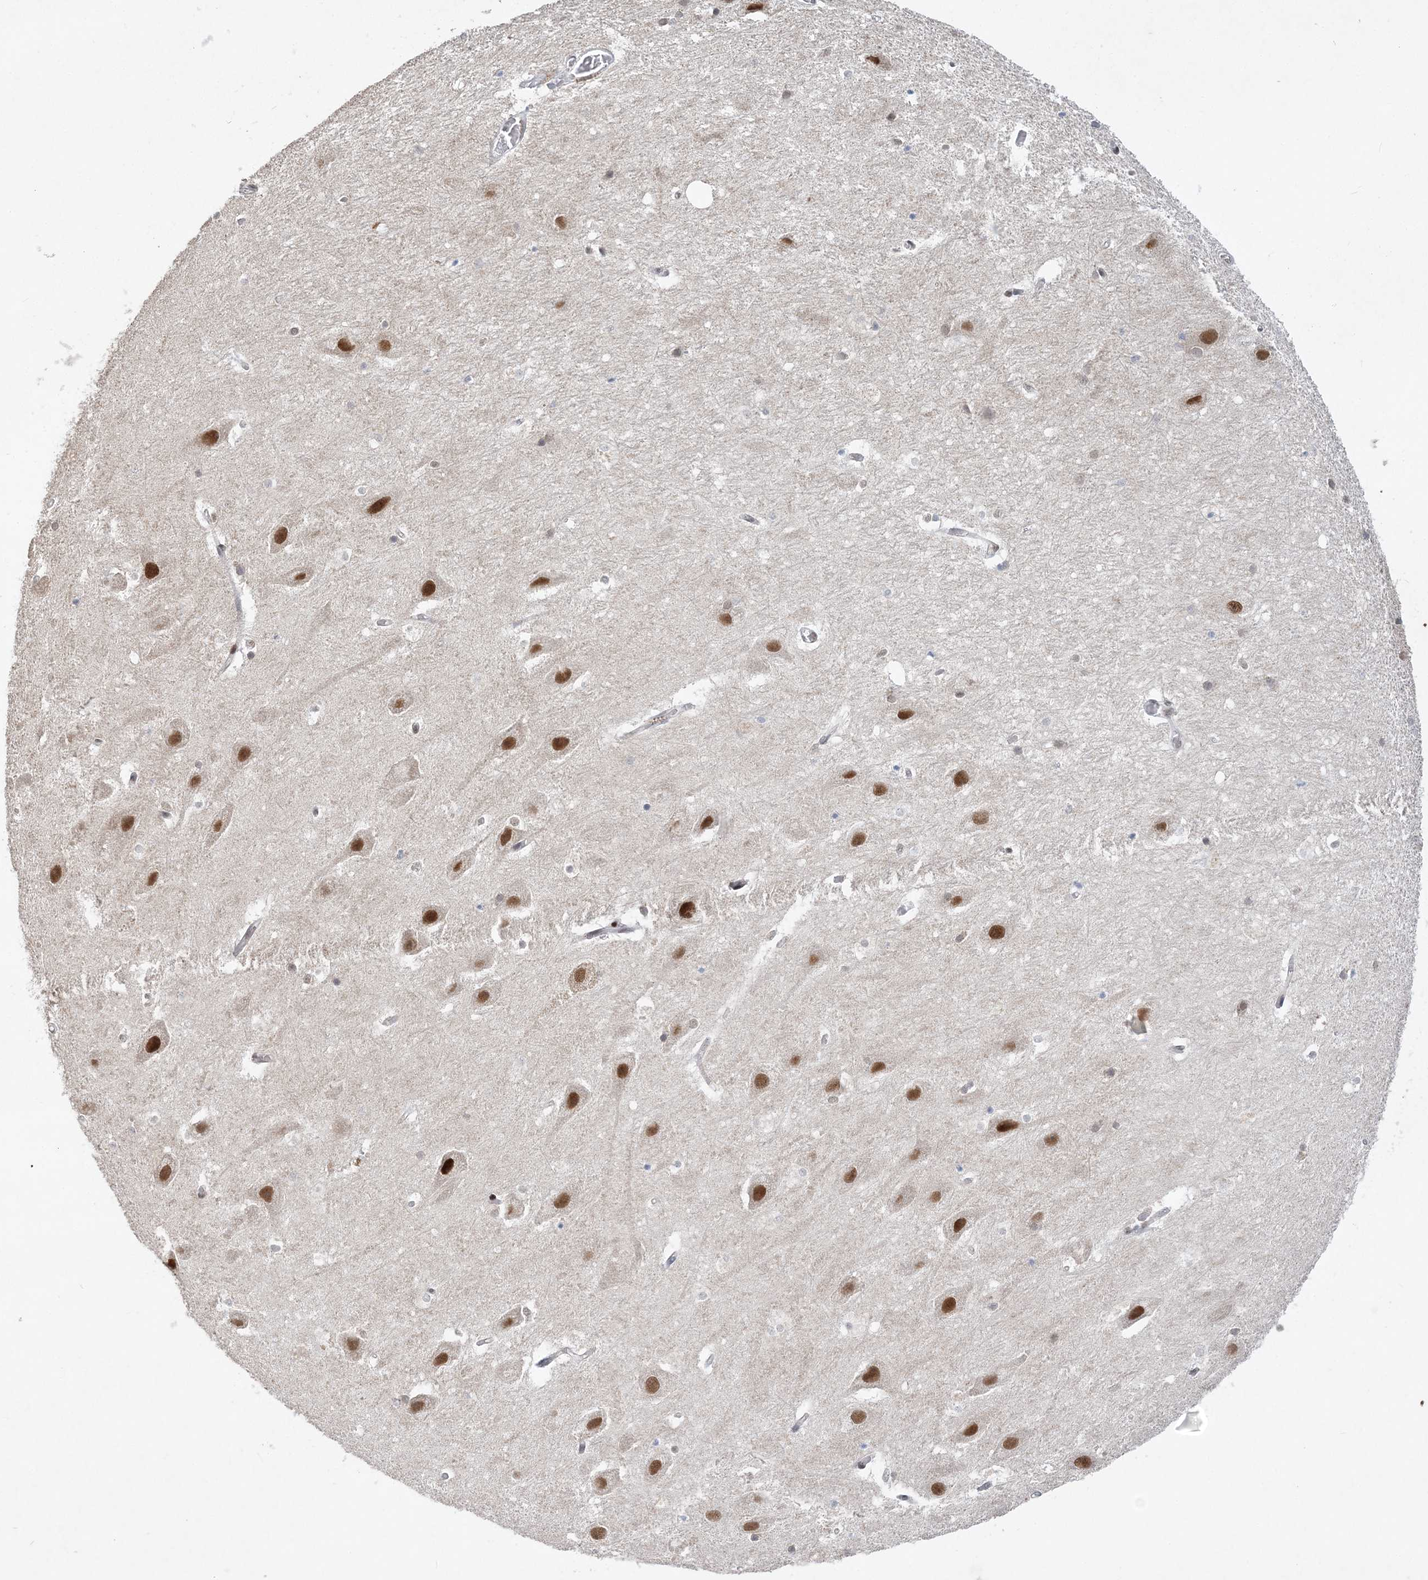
{"staining": {"intensity": "moderate", "quantity": "<25%", "location": "nuclear"}, "tissue": "hippocampus", "cell_type": "Glial cells", "image_type": "normal", "snomed": [{"axis": "morphology", "description": "Normal tissue, NOS"}, {"axis": "topography", "description": "Hippocampus"}], "caption": "Immunohistochemistry (IHC) histopathology image of normal human hippocampus stained for a protein (brown), which shows low levels of moderate nuclear staining in about <25% of glial cells.", "gene": "WAC", "patient": {"sex": "female", "age": 52}}